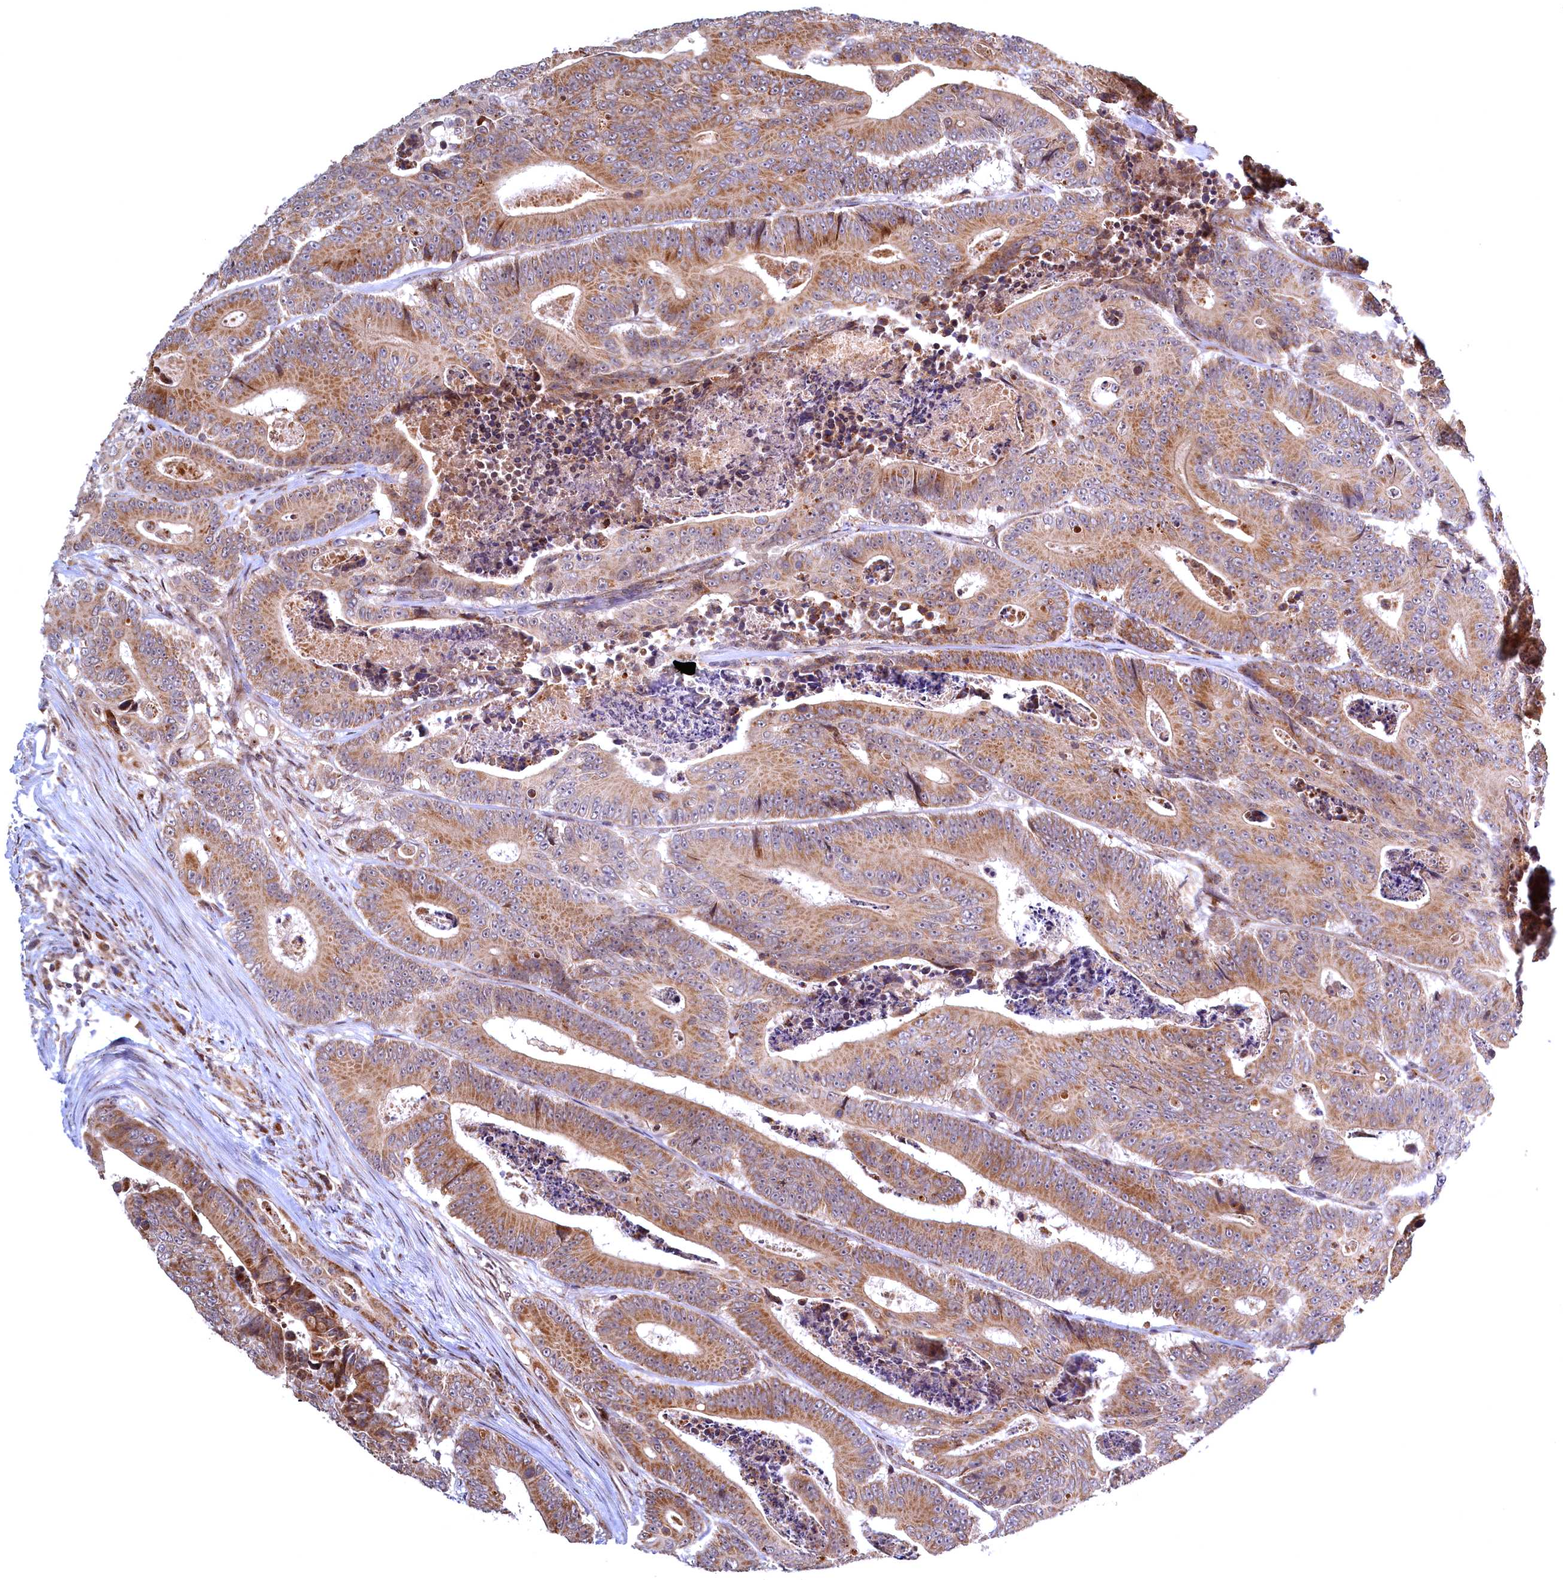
{"staining": {"intensity": "moderate", "quantity": ">75%", "location": "cytoplasmic/membranous"}, "tissue": "colorectal cancer", "cell_type": "Tumor cells", "image_type": "cancer", "snomed": [{"axis": "morphology", "description": "Adenocarcinoma, NOS"}, {"axis": "topography", "description": "Colon"}], "caption": "Moderate cytoplasmic/membranous expression is seen in about >75% of tumor cells in adenocarcinoma (colorectal).", "gene": "PLA2G10", "patient": {"sex": "male", "age": 83}}